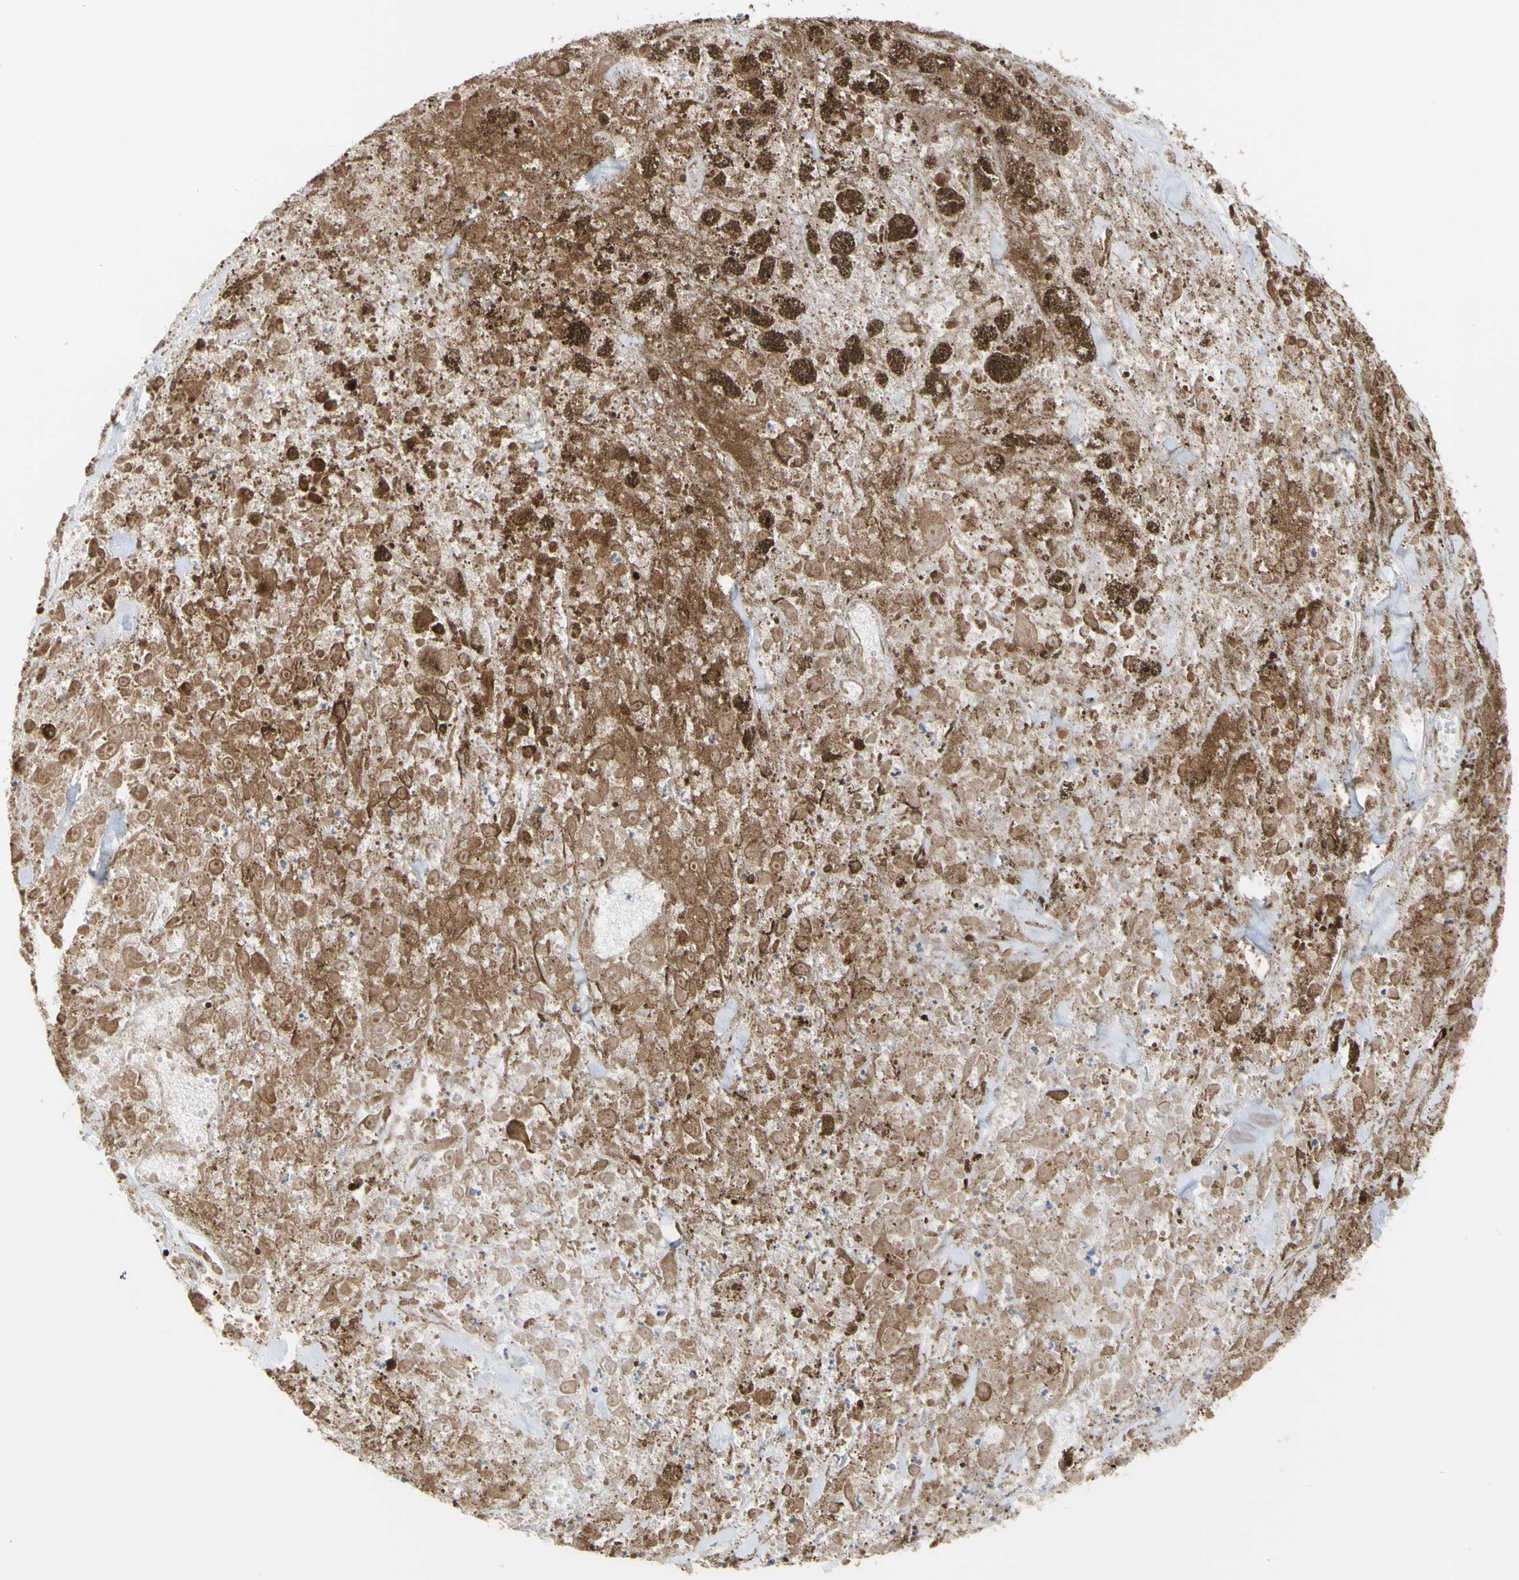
{"staining": {"intensity": "moderate", "quantity": ">75%", "location": "cytoplasmic/membranous"}, "tissue": "melanoma", "cell_type": "Tumor cells", "image_type": "cancer", "snomed": [{"axis": "morphology", "description": "Malignant melanoma, Metastatic site"}, {"axis": "topography", "description": "Lymph node"}], "caption": "Immunohistochemical staining of malignant melanoma (metastatic site) reveals moderate cytoplasmic/membranous protein positivity in about >75% of tumor cells.", "gene": "NECTIN3", "patient": {"sex": "male", "age": 59}}